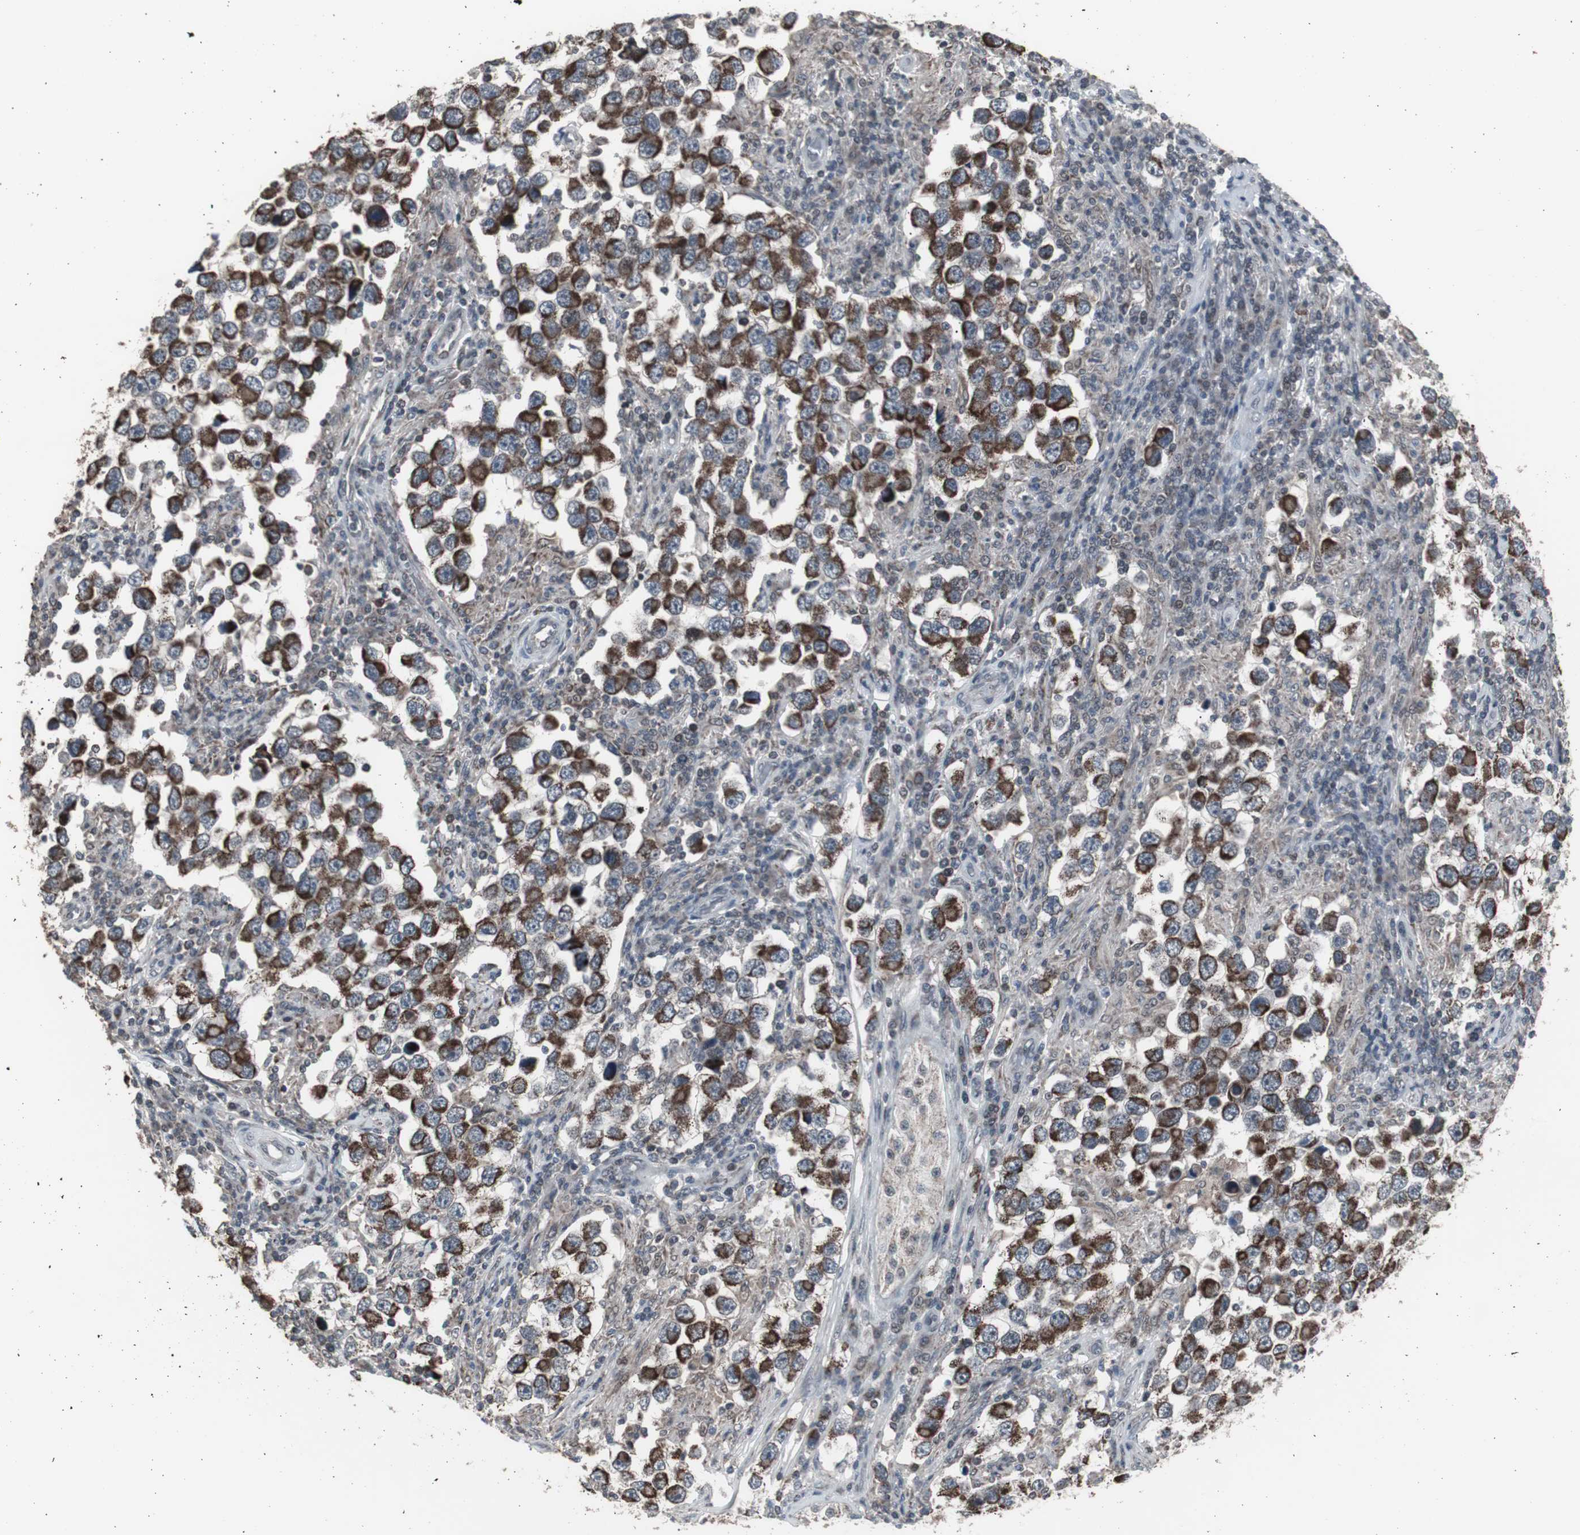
{"staining": {"intensity": "strong", "quantity": ">75%", "location": "cytoplasmic/membranous"}, "tissue": "testis cancer", "cell_type": "Tumor cells", "image_type": "cancer", "snomed": [{"axis": "morphology", "description": "Carcinoma, Embryonal, NOS"}, {"axis": "topography", "description": "Testis"}], "caption": "A brown stain shows strong cytoplasmic/membranous expression of a protein in embryonal carcinoma (testis) tumor cells.", "gene": "RXRA", "patient": {"sex": "male", "age": 21}}